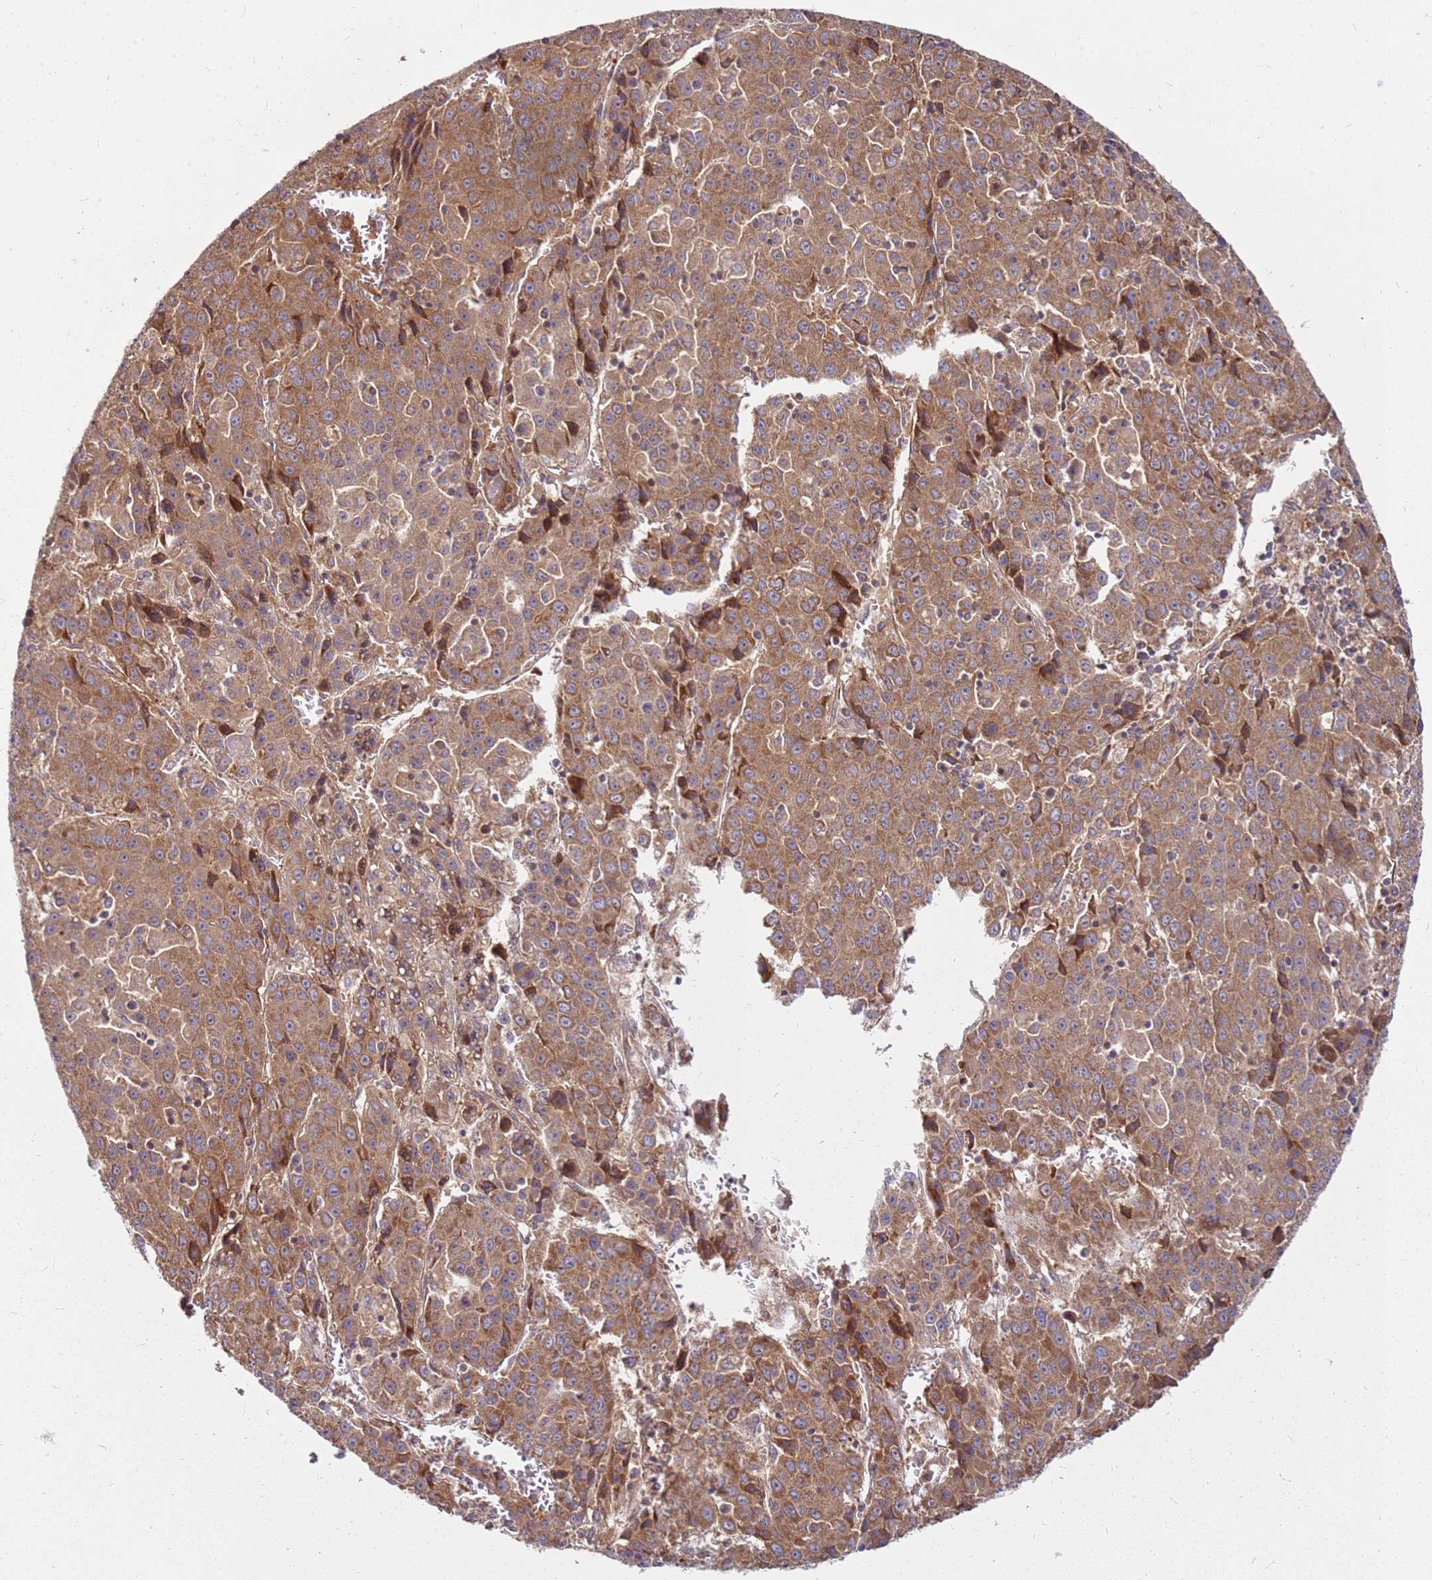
{"staining": {"intensity": "moderate", "quantity": ">75%", "location": "cytoplasmic/membranous"}, "tissue": "liver cancer", "cell_type": "Tumor cells", "image_type": "cancer", "snomed": [{"axis": "morphology", "description": "Carcinoma, Hepatocellular, NOS"}, {"axis": "topography", "description": "Liver"}], "caption": "A brown stain labels moderate cytoplasmic/membranous positivity of a protein in liver cancer tumor cells. The staining was performed using DAB (3,3'-diaminobenzidine), with brown indicating positive protein expression. Nuclei are stained blue with hematoxylin.", "gene": "CCDC159", "patient": {"sex": "female", "age": 53}}